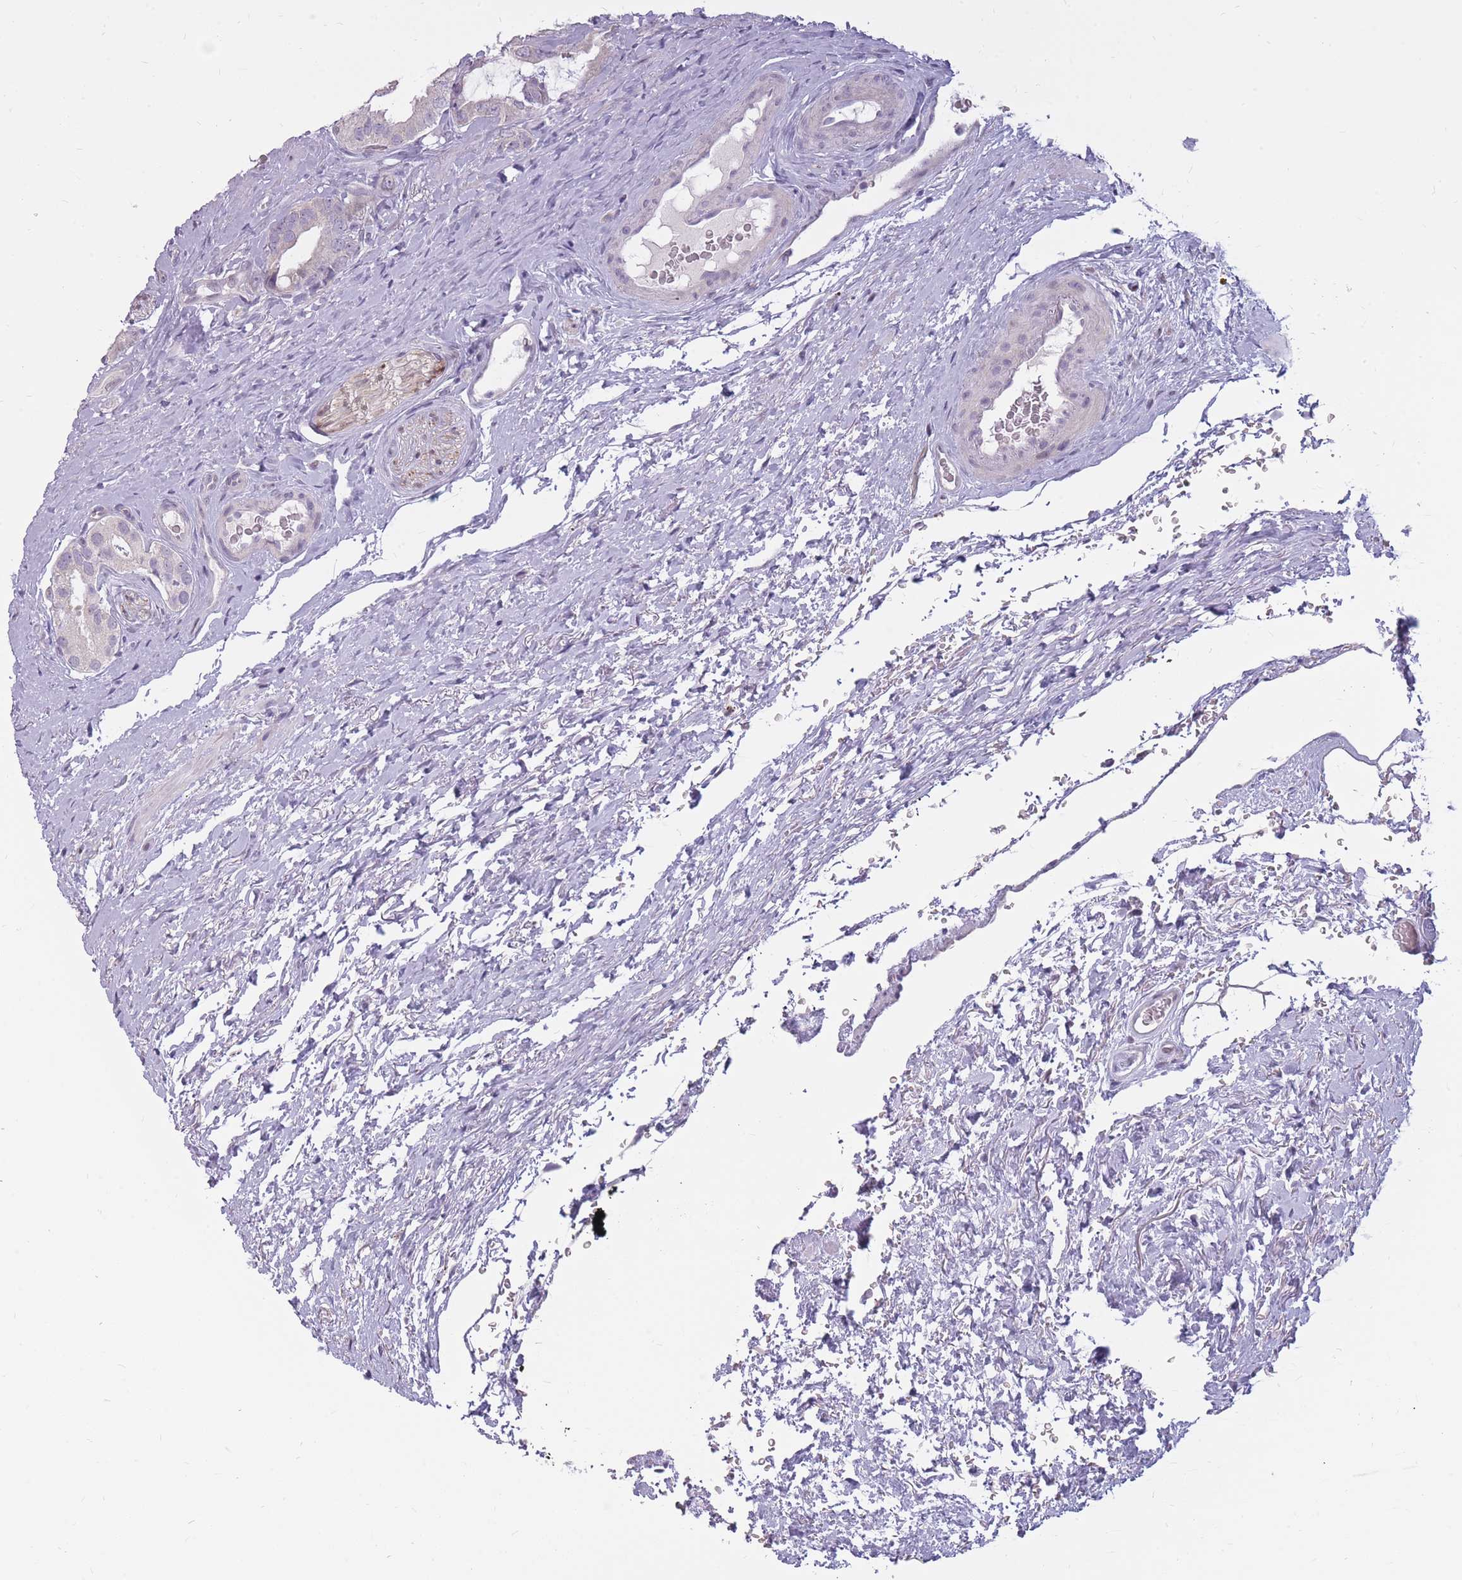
{"staining": {"intensity": "negative", "quantity": "none", "location": "none"}, "tissue": "prostate cancer", "cell_type": "Tumor cells", "image_type": "cancer", "snomed": [{"axis": "morphology", "description": "Adenocarcinoma, High grade"}, {"axis": "topography", "description": "Prostate"}], "caption": "Immunohistochemistry of prostate cancer (high-grade adenocarcinoma) displays no expression in tumor cells.", "gene": "POMZP3", "patient": {"sex": "male", "age": 71}}